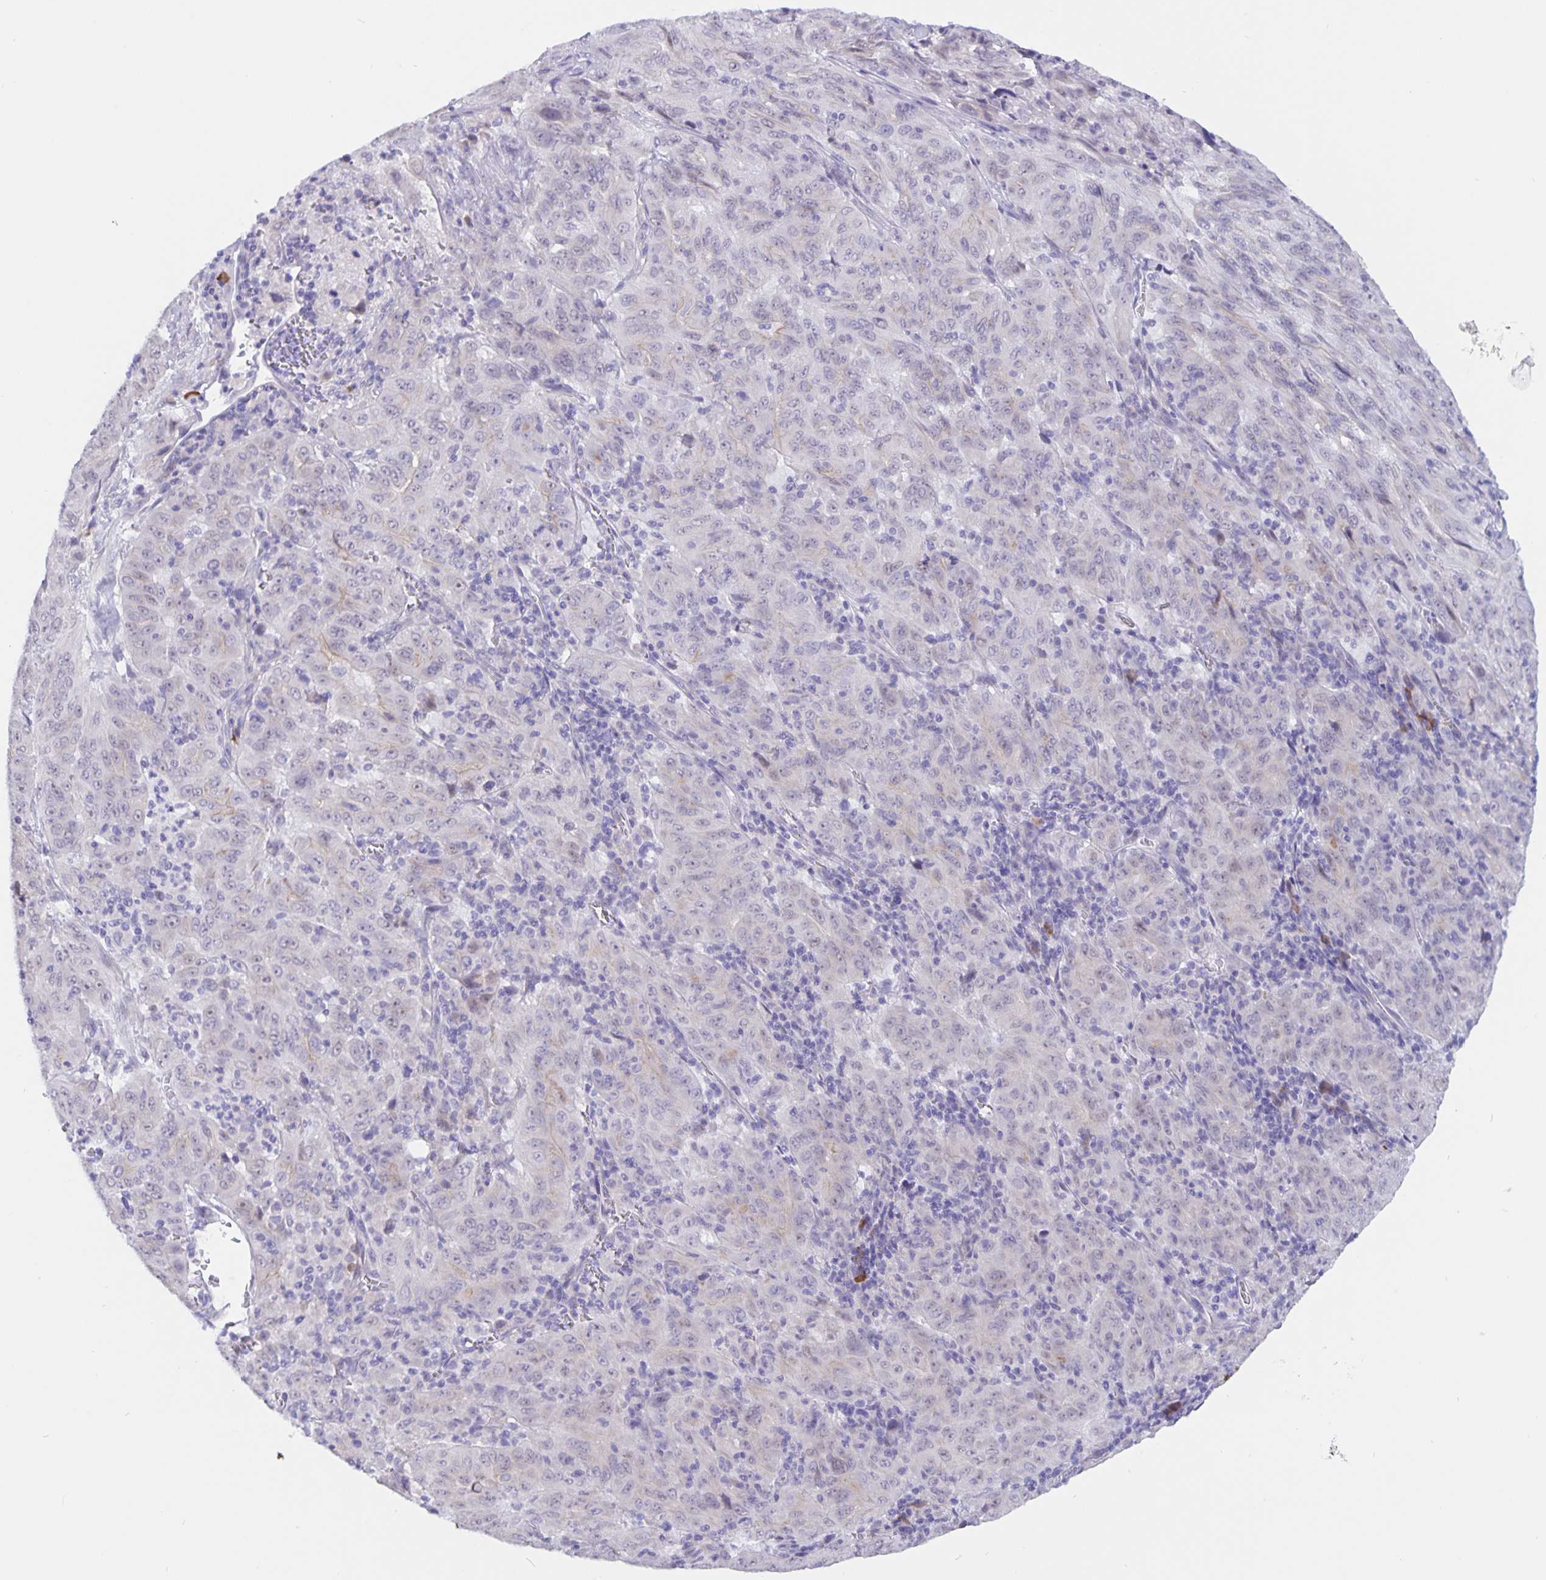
{"staining": {"intensity": "negative", "quantity": "none", "location": "none"}, "tissue": "pancreatic cancer", "cell_type": "Tumor cells", "image_type": "cancer", "snomed": [{"axis": "morphology", "description": "Adenocarcinoma, NOS"}, {"axis": "topography", "description": "Pancreas"}], "caption": "Protein analysis of adenocarcinoma (pancreatic) shows no significant positivity in tumor cells.", "gene": "ERMN", "patient": {"sex": "male", "age": 63}}